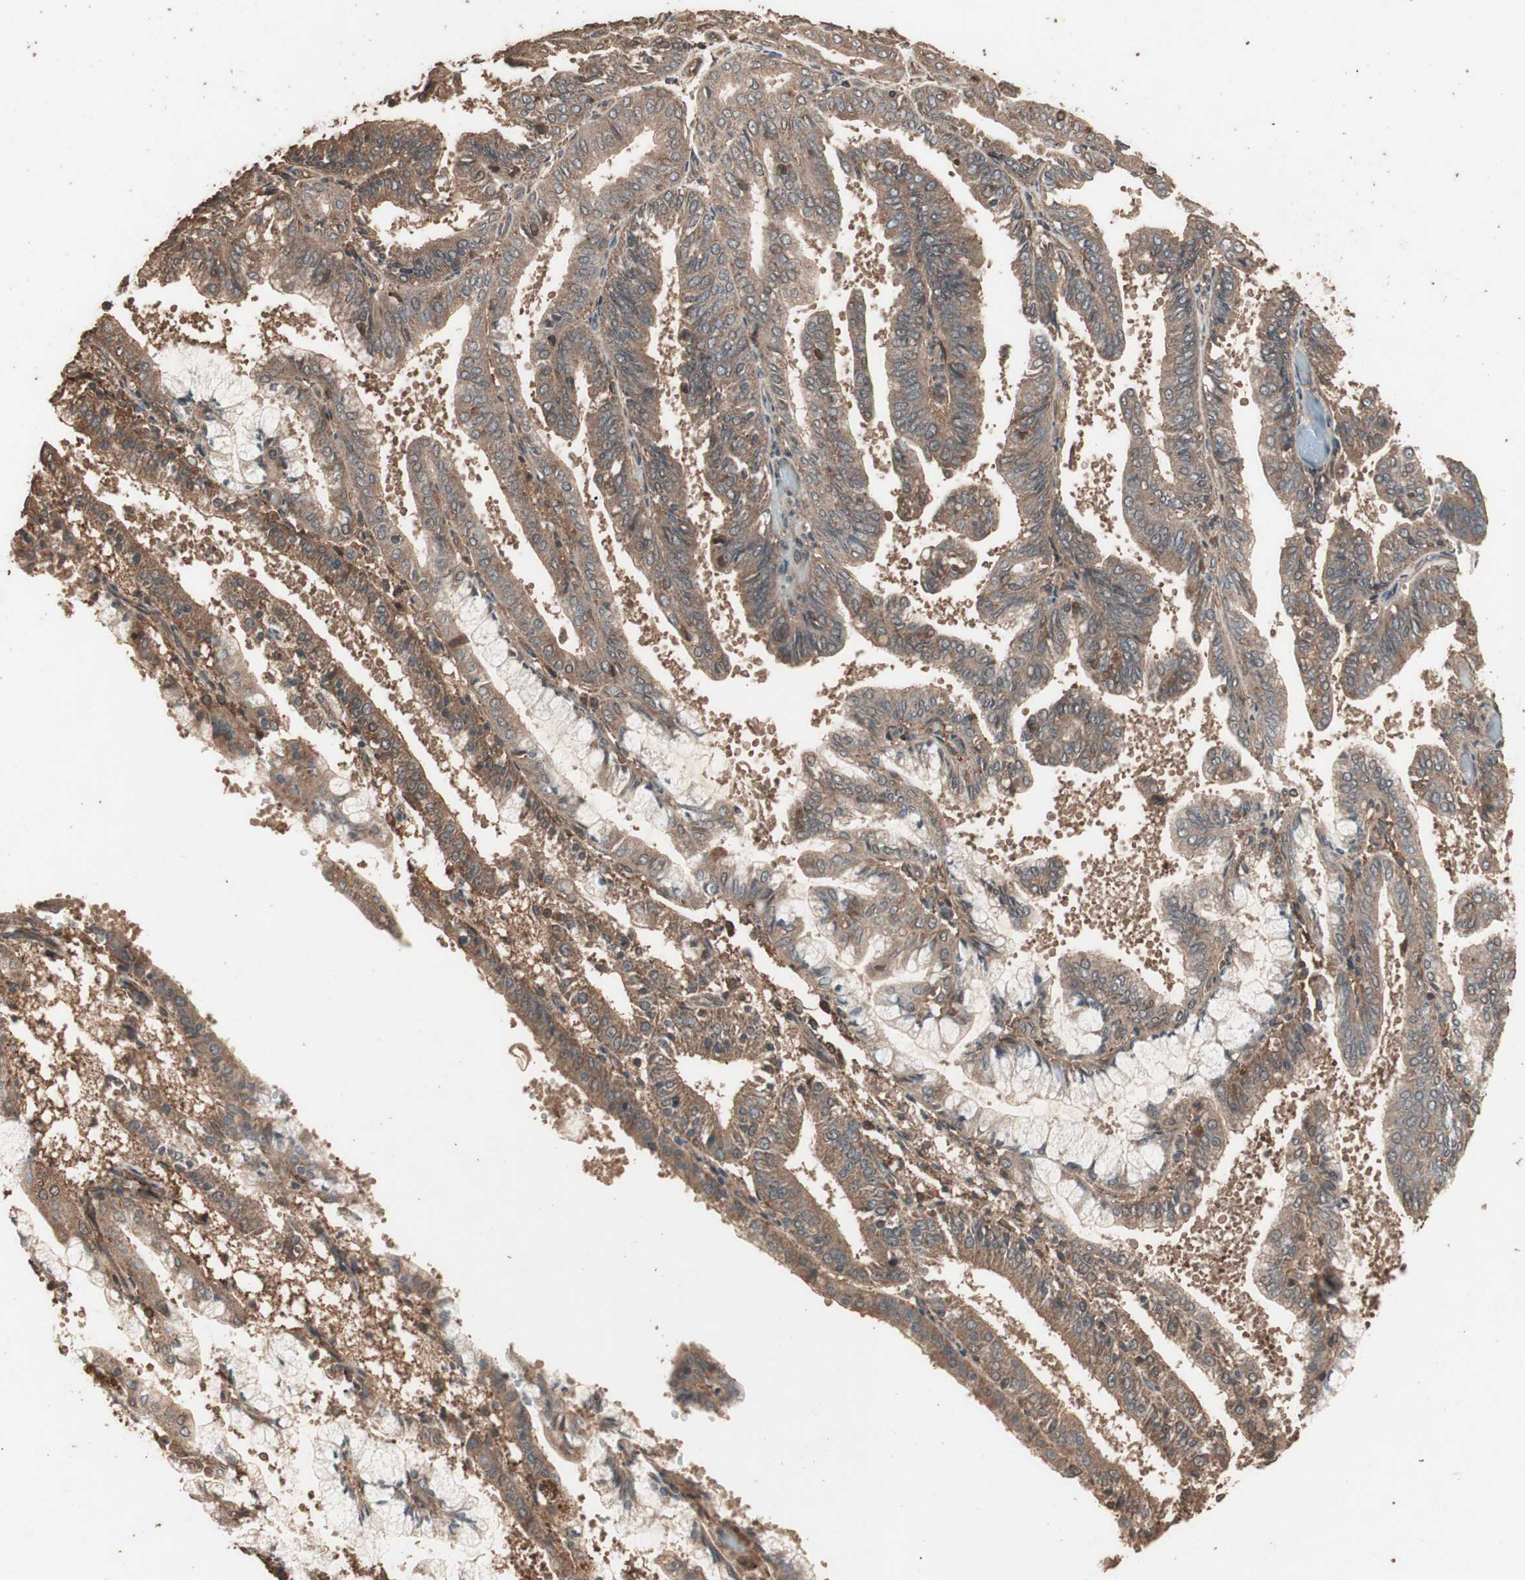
{"staining": {"intensity": "moderate", "quantity": ">75%", "location": "cytoplasmic/membranous"}, "tissue": "endometrial cancer", "cell_type": "Tumor cells", "image_type": "cancer", "snomed": [{"axis": "morphology", "description": "Adenocarcinoma, NOS"}, {"axis": "topography", "description": "Endometrium"}], "caption": "Human adenocarcinoma (endometrial) stained with a protein marker demonstrates moderate staining in tumor cells.", "gene": "CCN4", "patient": {"sex": "female", "age": 63}}